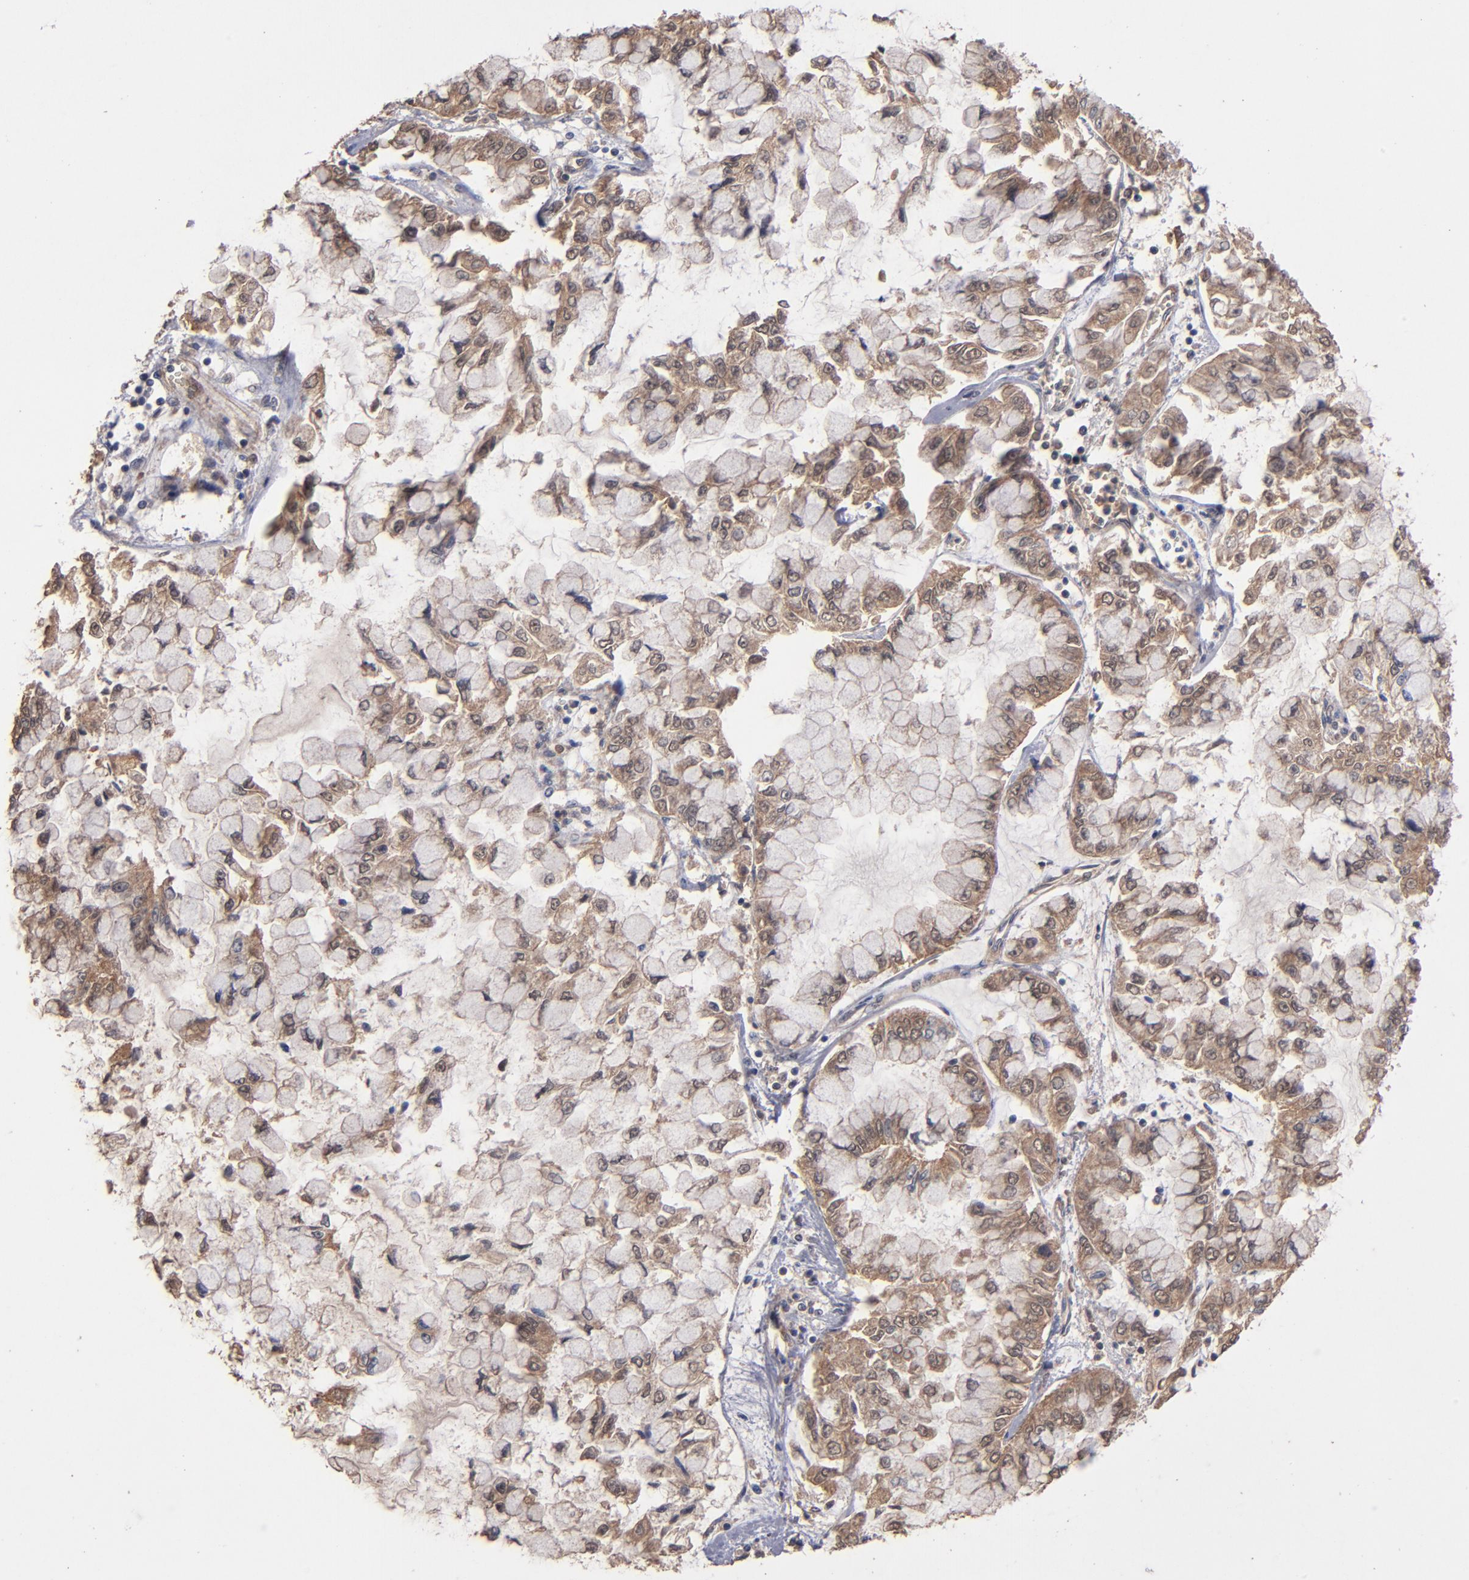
{"staining": {"intensity": "moderate", "quantity": ">75%", "location": "cytoplasmic/membranous"}, "tissue": "liver cancer", "cell_type": "Tumor cells", "image_type": "cancer", "snomed": [{"axis": "morphology", "description": "Cholangiocarcinoma"}, {"axis": "topography", "description": "Liver"}], "caption": "About >75% of tumor cells in liver cancer (cholangiocarcinoma) exhibit moderate cytoplasmic/membranous protein positivity as visualized by brown immunohistochemical staining.", "gene": "BDKRB1", "patient": {"sex": "female", "age": 79}}